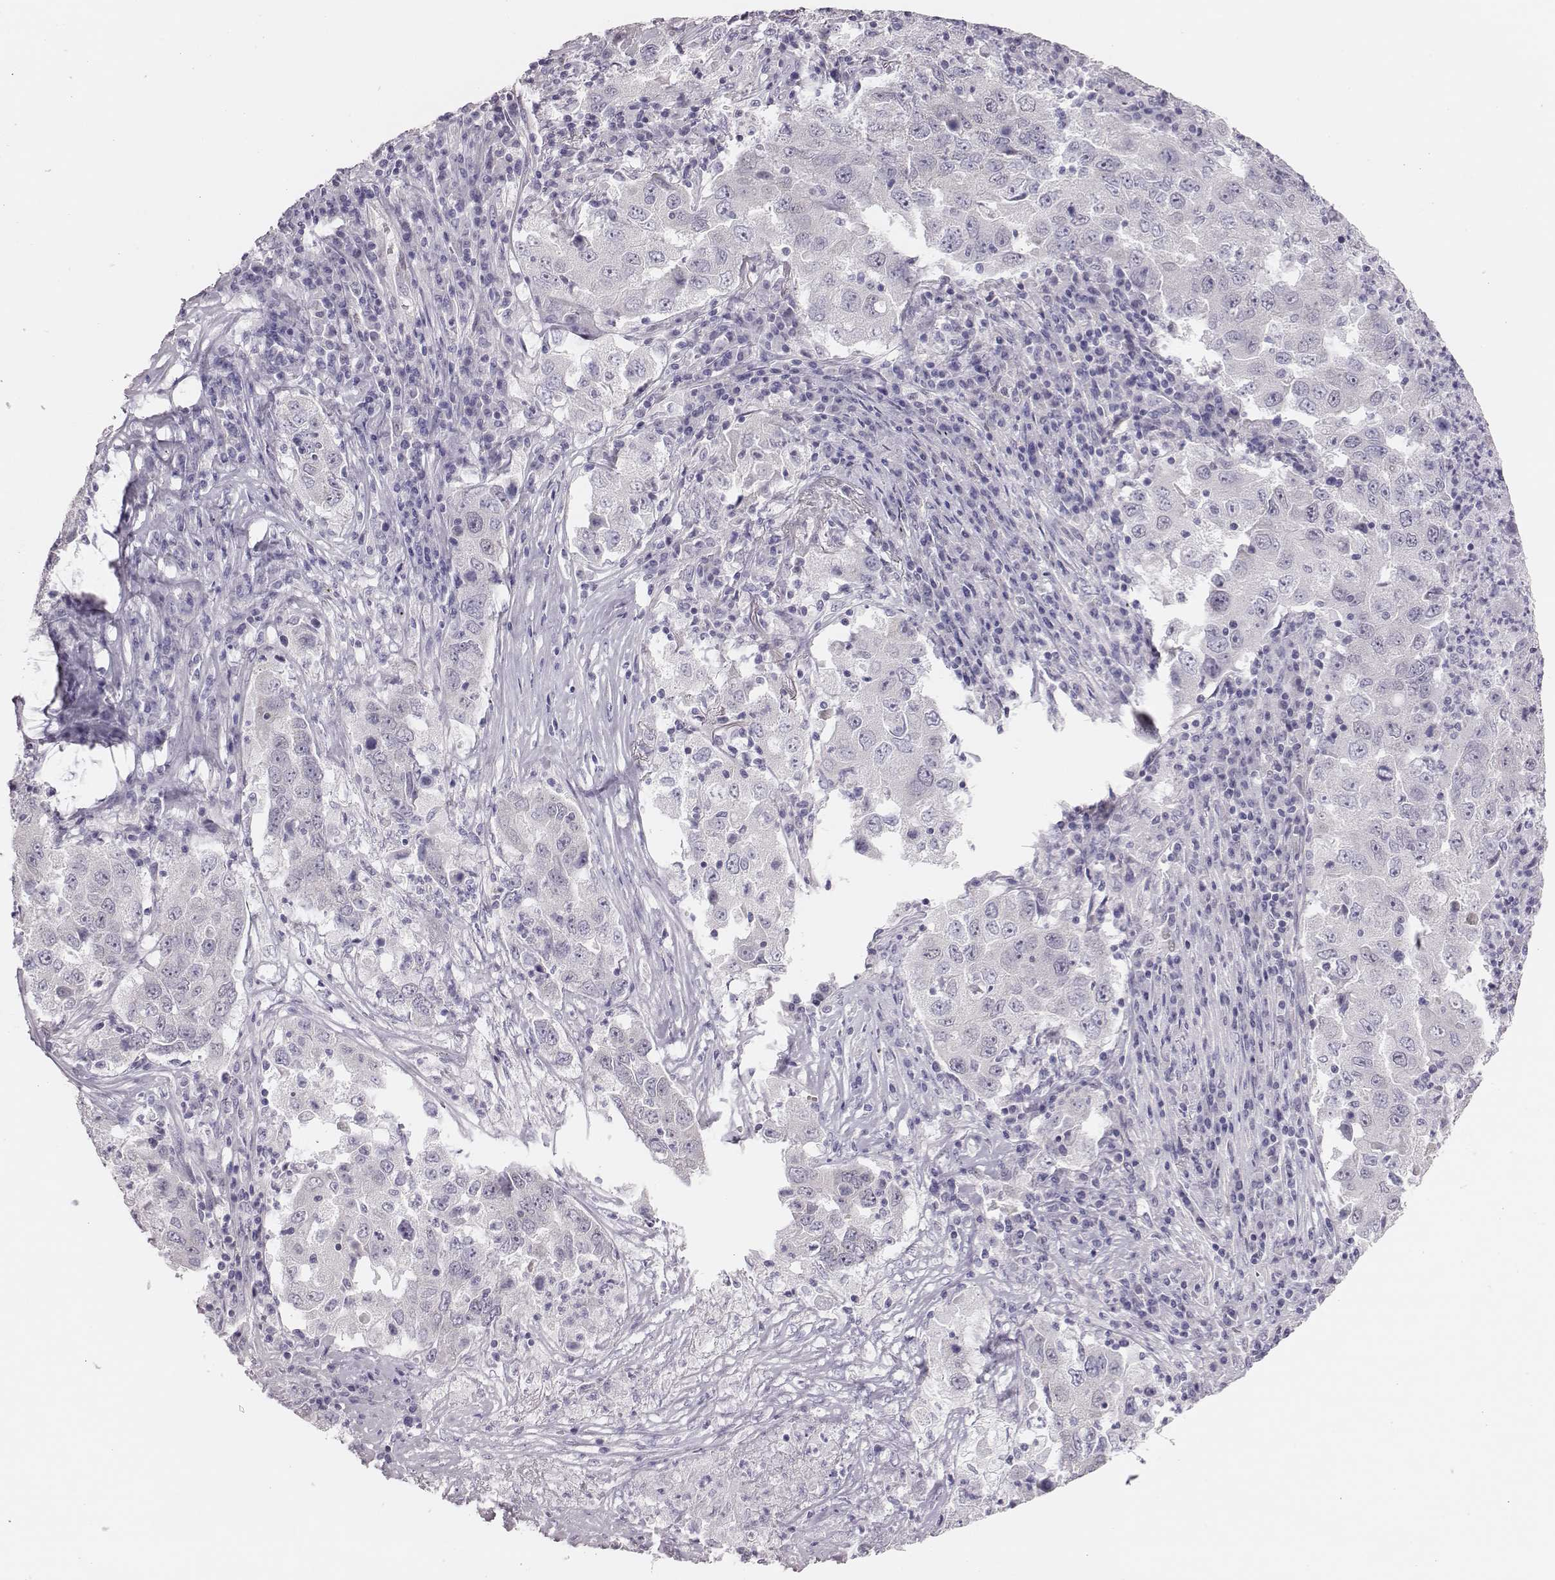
{"staining": {"intensity": "negative", "quantity": "none", "location": "none"}, "tissue": "lung cancer", "cell_type": "Tumor cells", "image_type": "cancer", "snomed": [{"axis": "morphology", "description": "Adenocarcinoma, NOS"}, {"axis": "topography", "description": "Lung"}], "caption": "DAB (3,3'-diaminobenzidine) immunohistochemical staining of human lung cancer reveals no significant expression in tumor cells. (Immunohistochemistry (ihc), brightfield microscopy, high magnification).", "gene": "SCML2", "patient": {"sex": "male", "age": 73}}